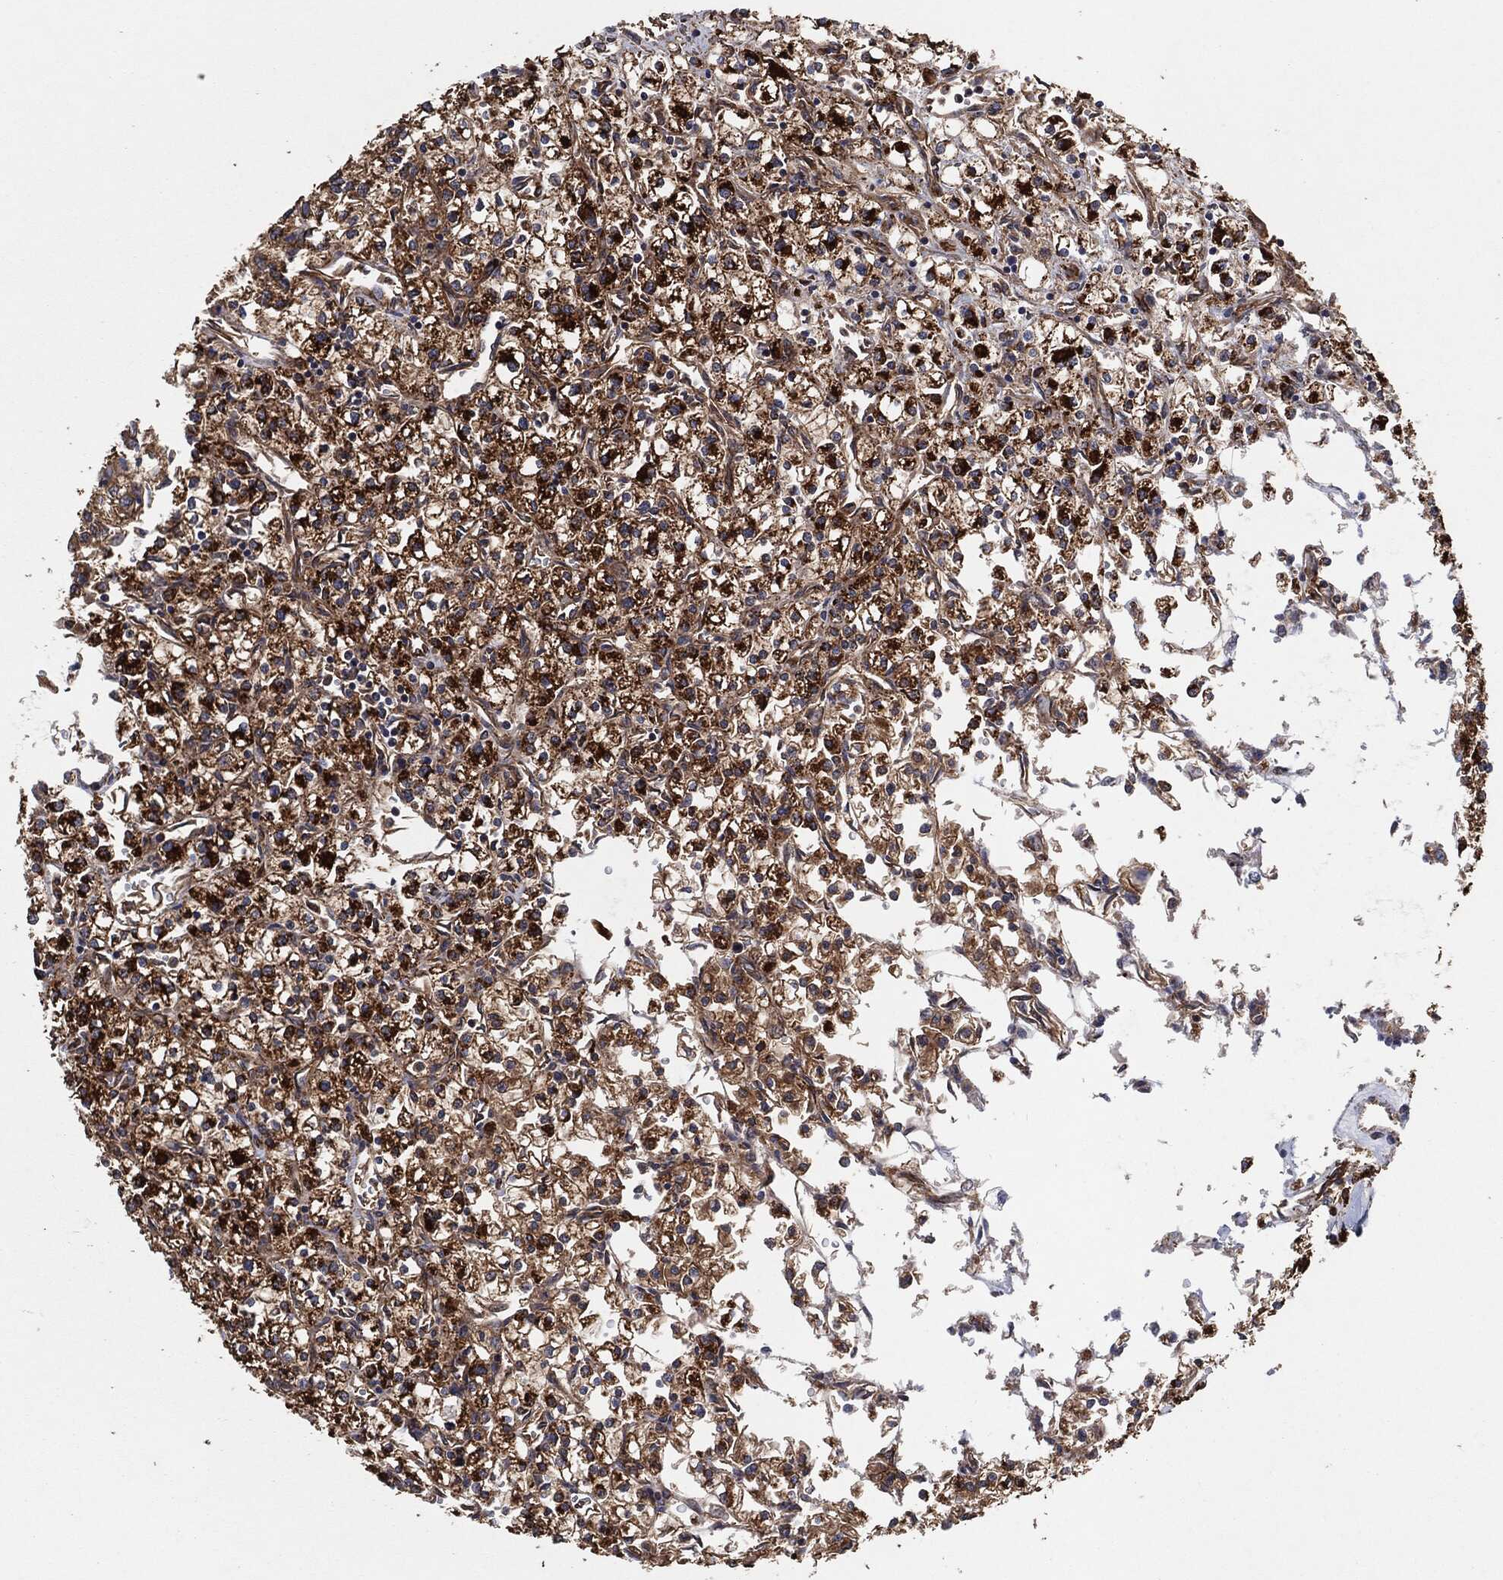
{"staining": {"intensity": "strong", "quantity": "25%-75%", "location": "cytoplasmic/membranous"}, "tissue": "renal cancer", "cell_type": "Tumor cells", "image_type": "cancer", "snomed": [{"axis": "morphology", "description": "Adenocarcinoma, NOS"}, {"axis": "topography", "description": "Kidney"}], "caption": "The image shows staining of renal cancer, revealing strong cytoplasmic/membranous protein expression (brown color) within tumor cells.", "gene": "CTNNA1", "patient": {"sex": "male", "age": 80}}